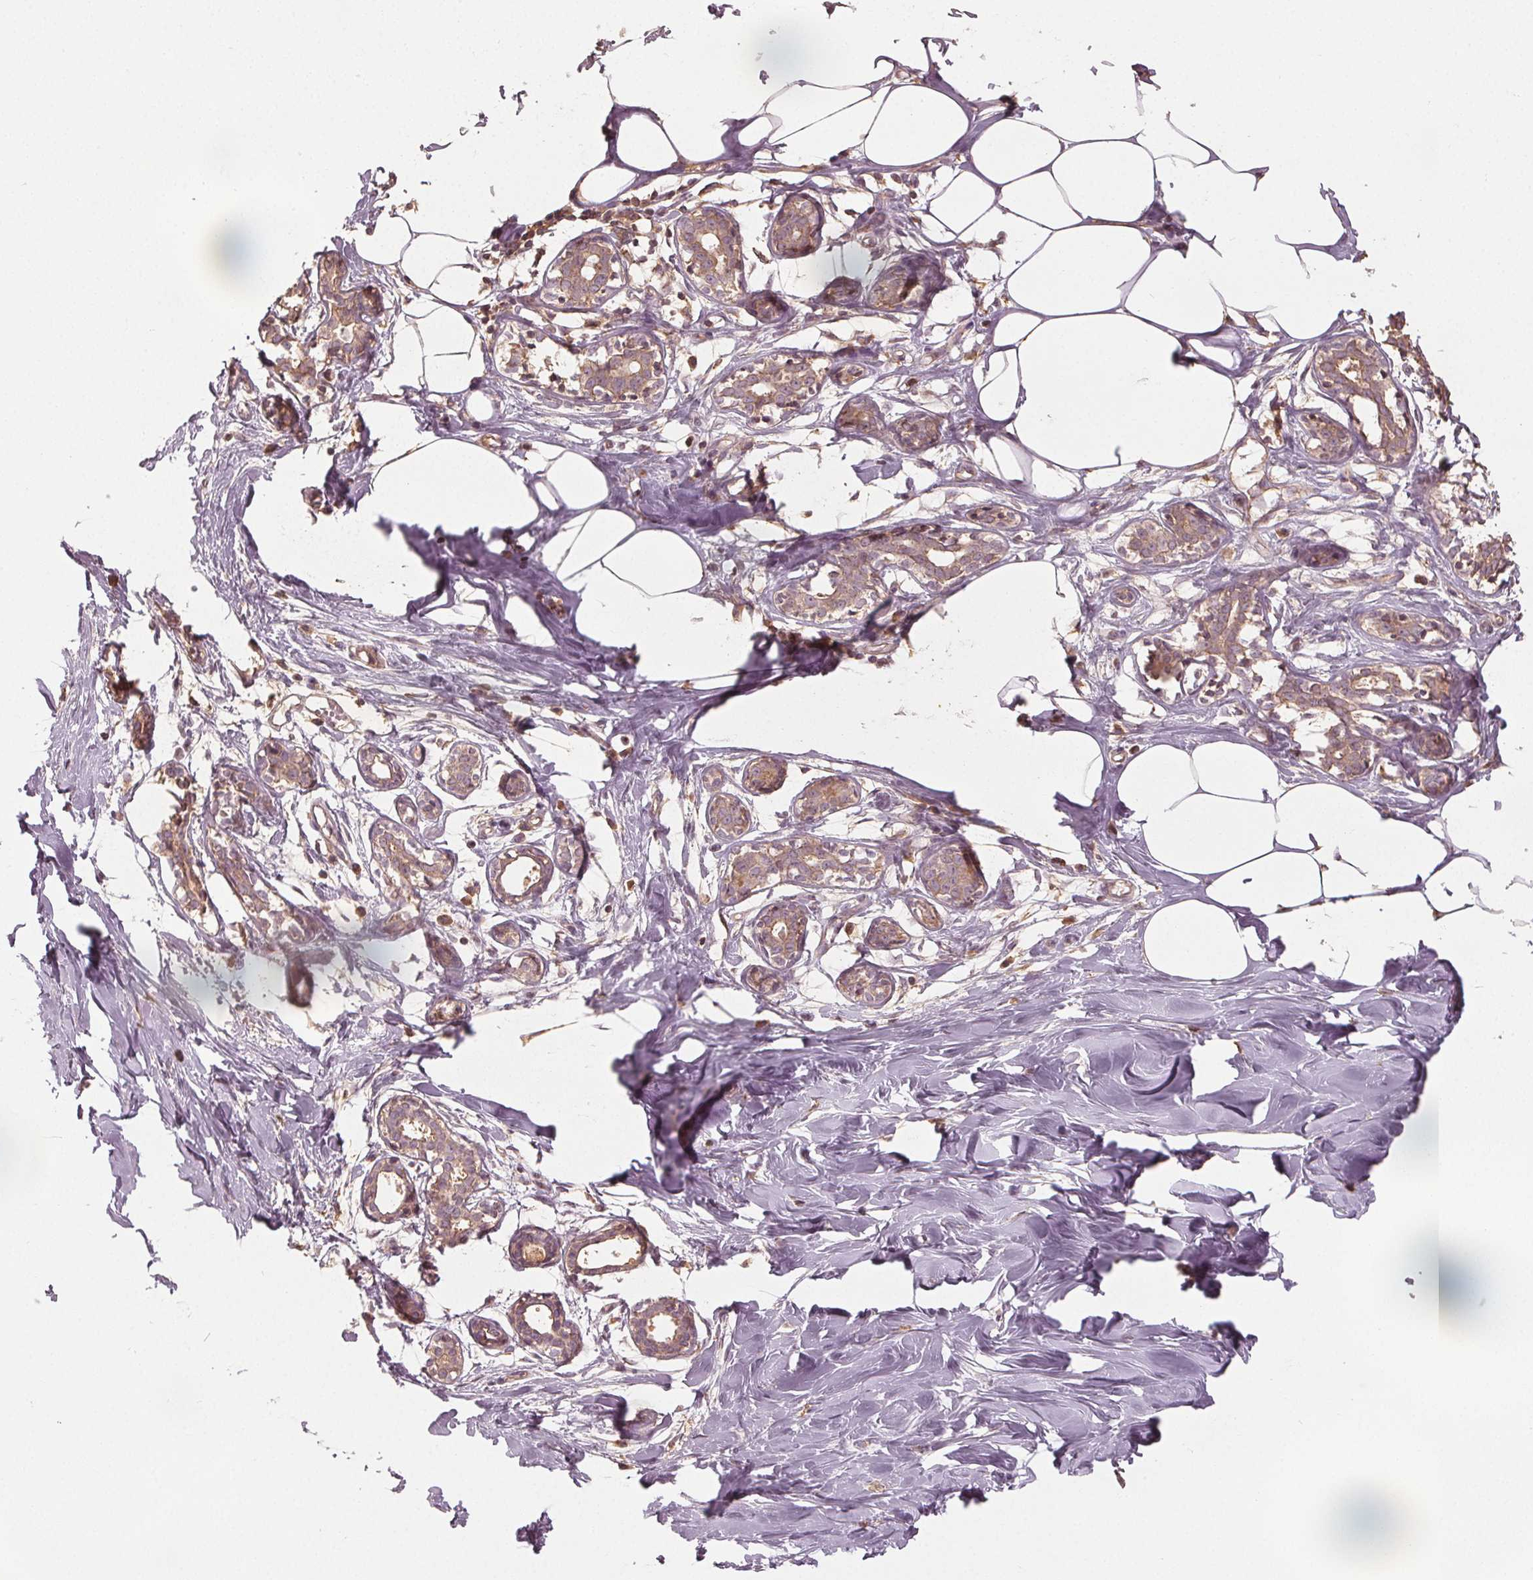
{"staining": {"intensity": "weak", "quantity": ">75%", "location": "cytoplasmic/membranous"}, "tissue": "breast", "cell_type": "Adipocytes", "image_type": "normal", "snomed": [{"axis": "morphology", "description": "Normal tissue, NOS"}, {"axis": "topography", "description": "Breast"}], "caption": "A high-resolution image shows immunohistochemistry staining of benign breast, which demonstrates weak cytoplasmic/membranous positivity in approximately >75% of adipocytes. (brown staining indicates protein expression, while blue staining denotes nuclei).", "gene": "GNB2", "patient": {"sex": "female", "age": 27}}